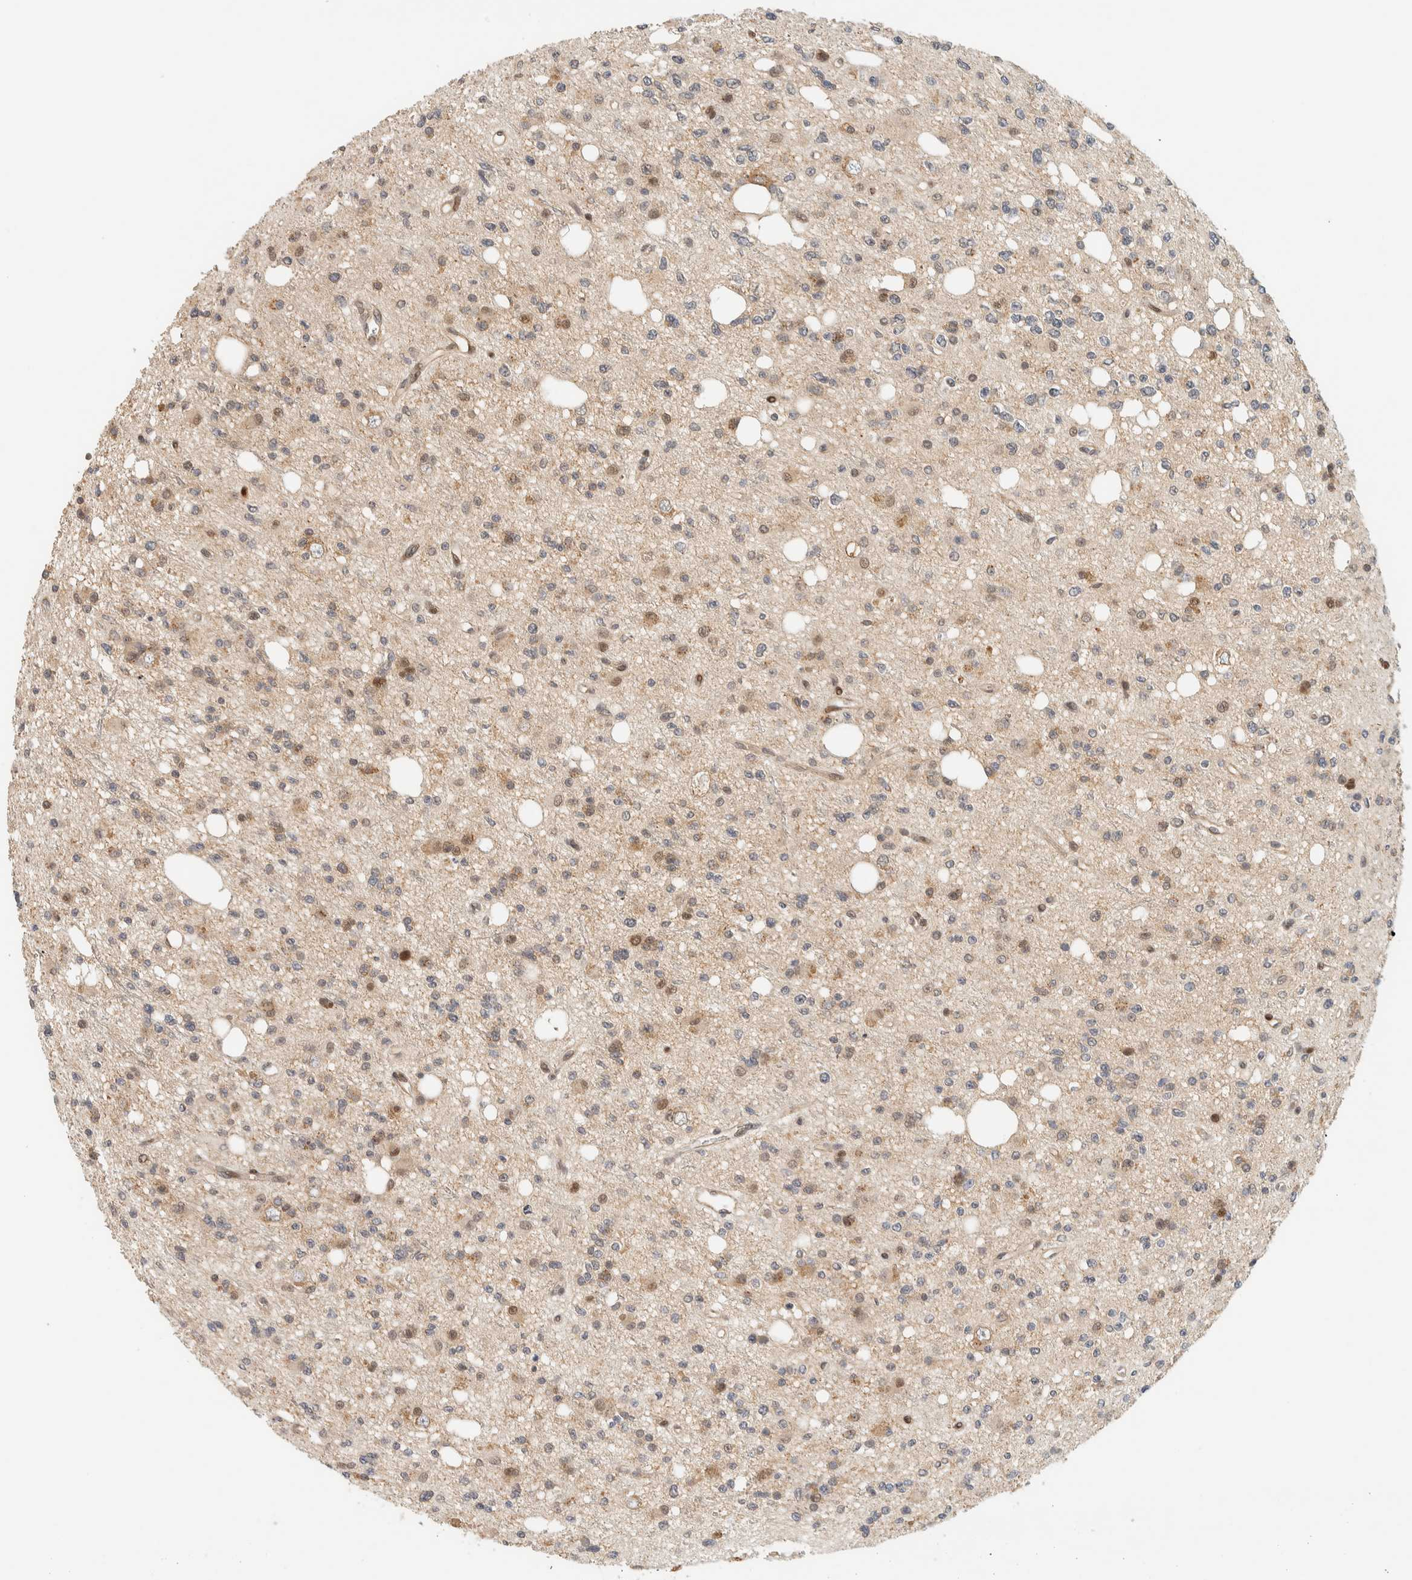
{"staining": {"intensity": "weak", "quantity": "25%-75%", "location": "cytoplasmic/membranous"}, "tissue": "glioma", "cell_type": "Tumor cells", "image_type": "cancer", "snomed": [{"axis": "morphology", "description": "Glioma, malignant, High grade"}, {"axis": "topography", "description": "Brain"}], "caption": "Immunohistochemical staining of malignant glioma (high-grade) demonstrates low levels of weak cytoplasmic/membranous protein staining in about 25%-75% of tumor cells. Nuclei are stained in blue.", "gene": "ARFGEF1", "patient": {"sex": "female", "age": 62}}